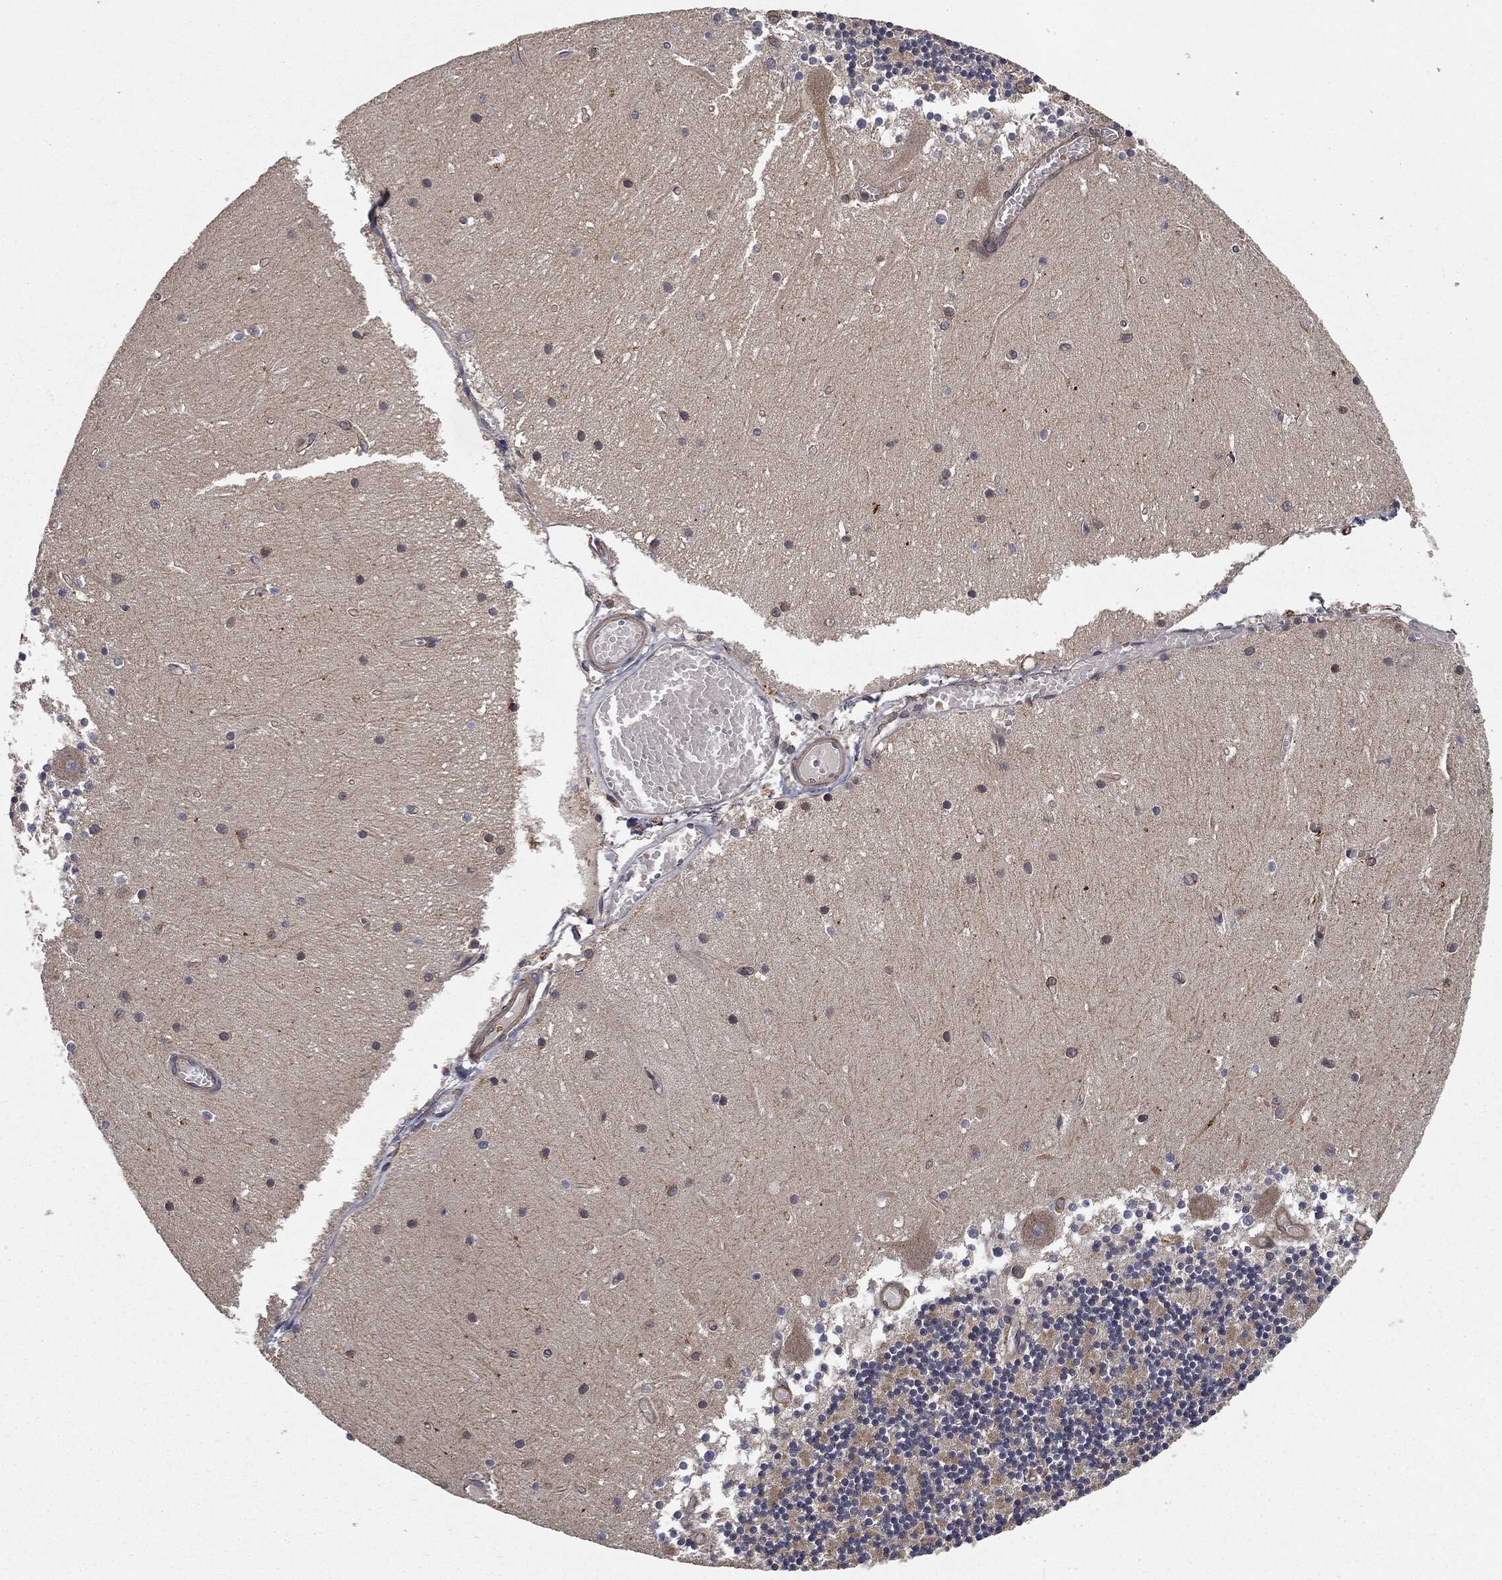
{"staining": {"intensity": "negative", "quantity": "none", "location": "none"}, "tissue": "cerebellum", "cell_type": "Cells in granular layer", "image_type": "normal", "snomed": [{"axis": "morphology", "description": "Normal tissue, NOS"}, {"axis": "topography", "description": "Cerebellum"}], "caption": "Cells in granular layer are negative for protein expression in unremarkable human cerebellum.", "gene": "MIER2", "patient": {"sex": "female", "age": 28}}